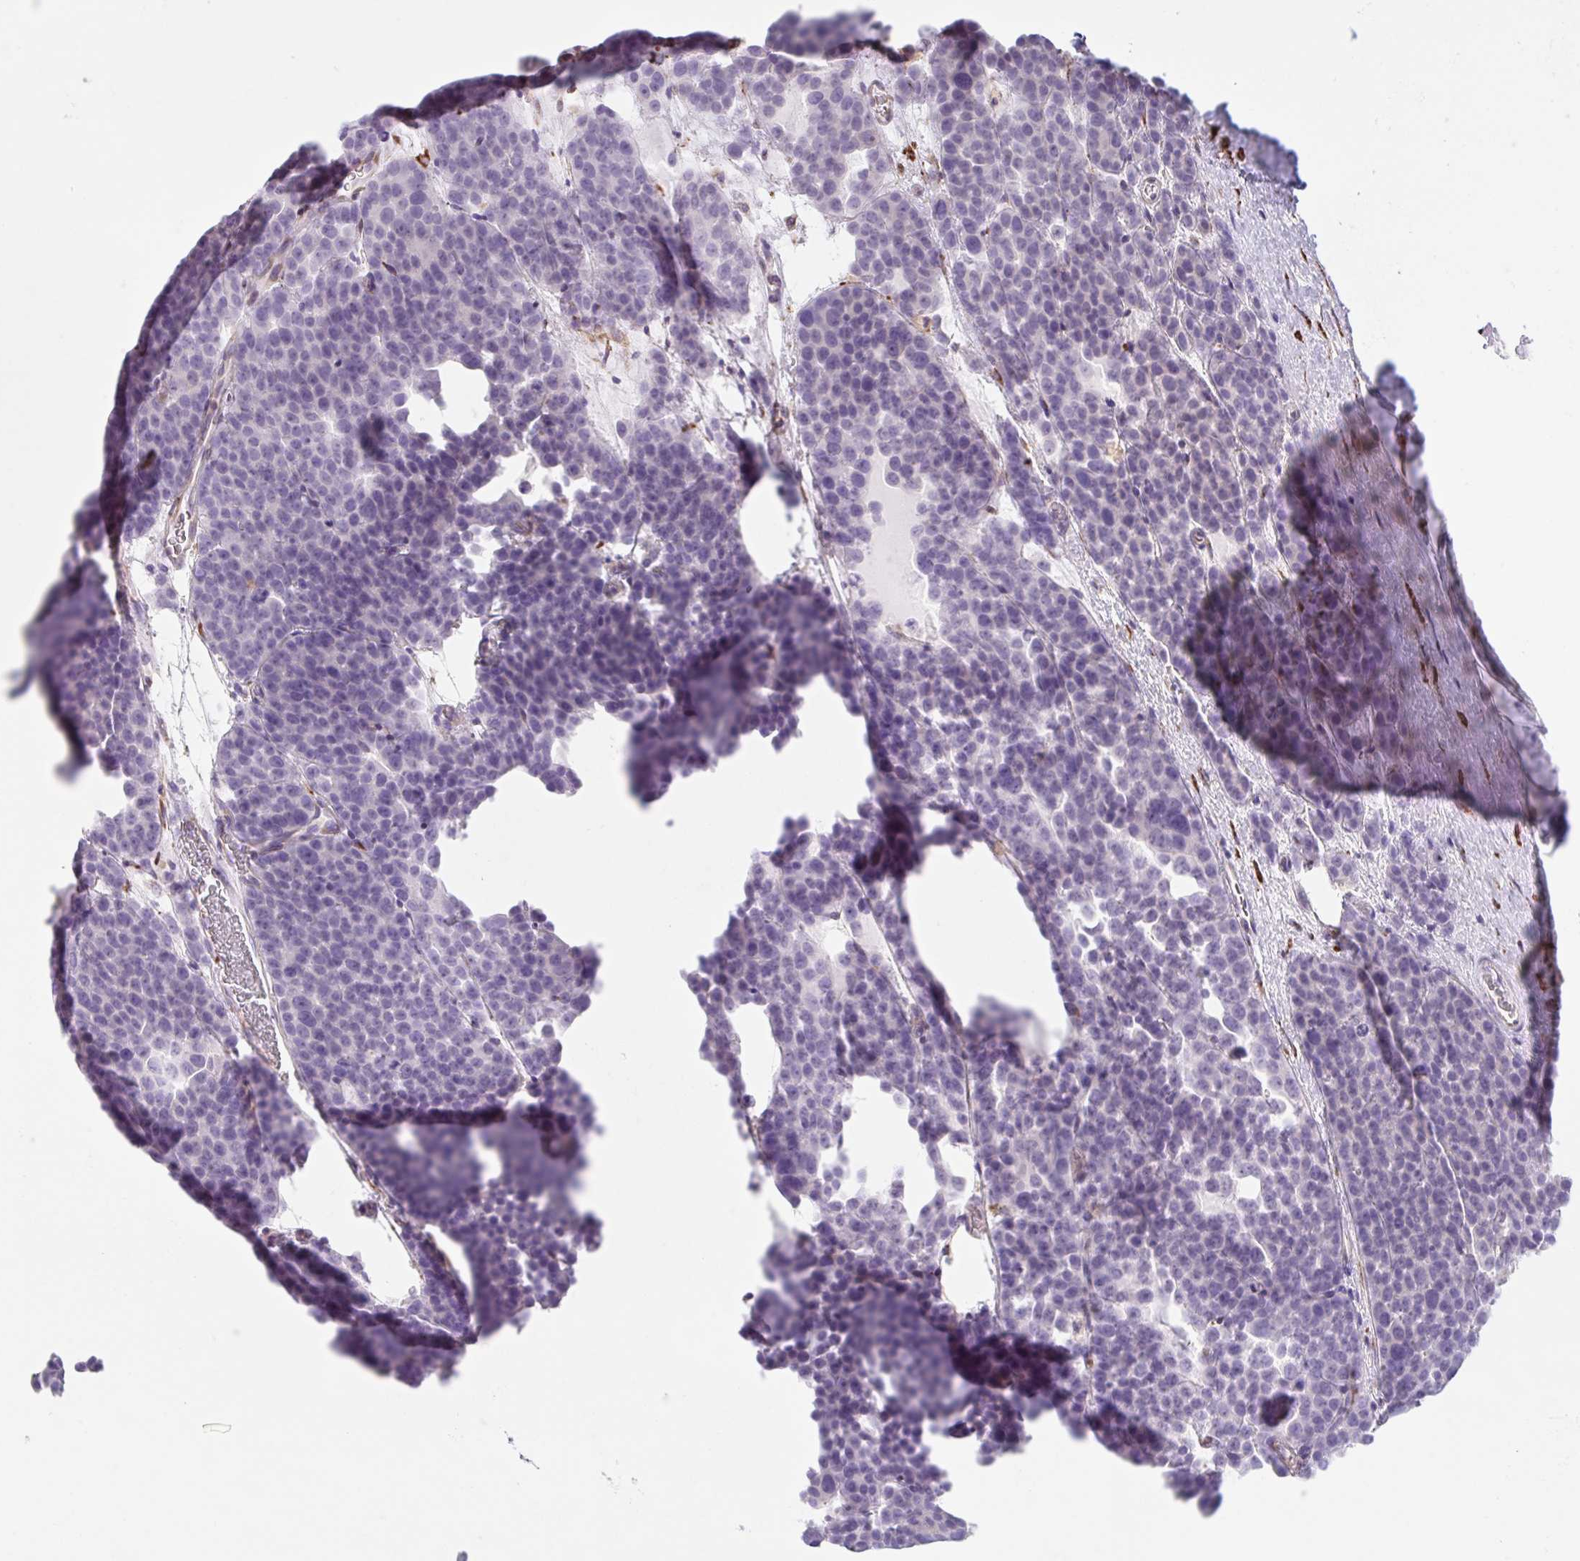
{"staining": {"intensity": "negative", "quantity": "none", "location": "none"}, "tissue": "testis cancer", "cell_type": "Tumor cells", "image_type": "cancer", "snomed": [{"axis": "morphology", "description": "Seminoma, NOS"}, {"axis": "topography", "description": "Testis"}], "caption": "Testis cancer (seminoma) stained for a protein using IHC exhibits no expression tumor cells.", "gene": "DOK4", "patient": {"sex": "male", "age": 71}}